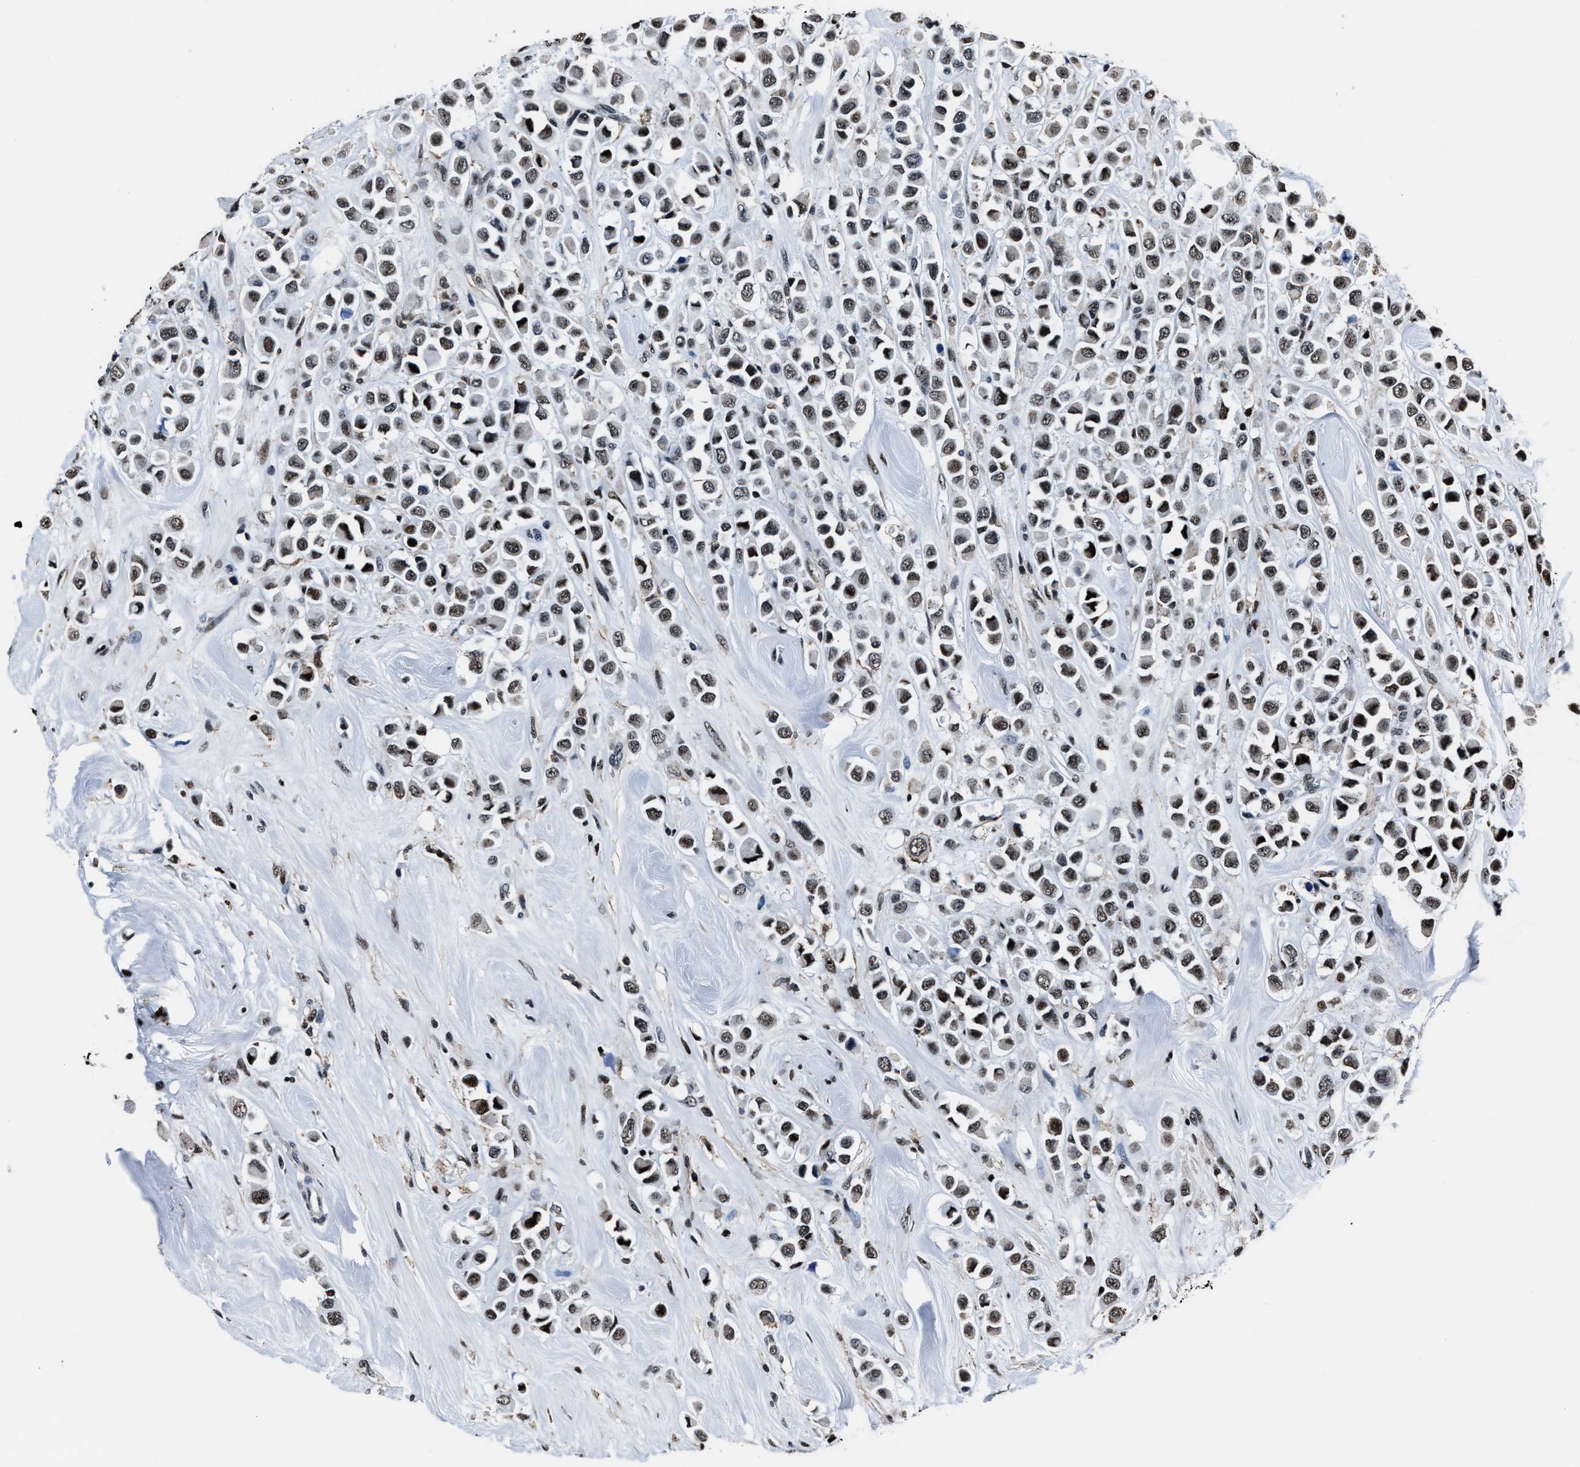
{"staining": {"intensity": "weak", "quantity": ">75%", "location": "nuclear"}, "tissue": "breast cancer", "cell_type": "Tumor cells", "image_type": "cancer", "snomed": [{"axis": "morphology", "description": "Duct carcinoma"}, {"axis": "topography", "description": "Breast"}], "caption": "Human invasive ductal carcinoma (breast) stained with a brown dye demonstrates weak nuclear positive expression in approximately >75% of tumor cells.", "gene": "PPIE", "patient": {"sex": "female", "age": 61}}